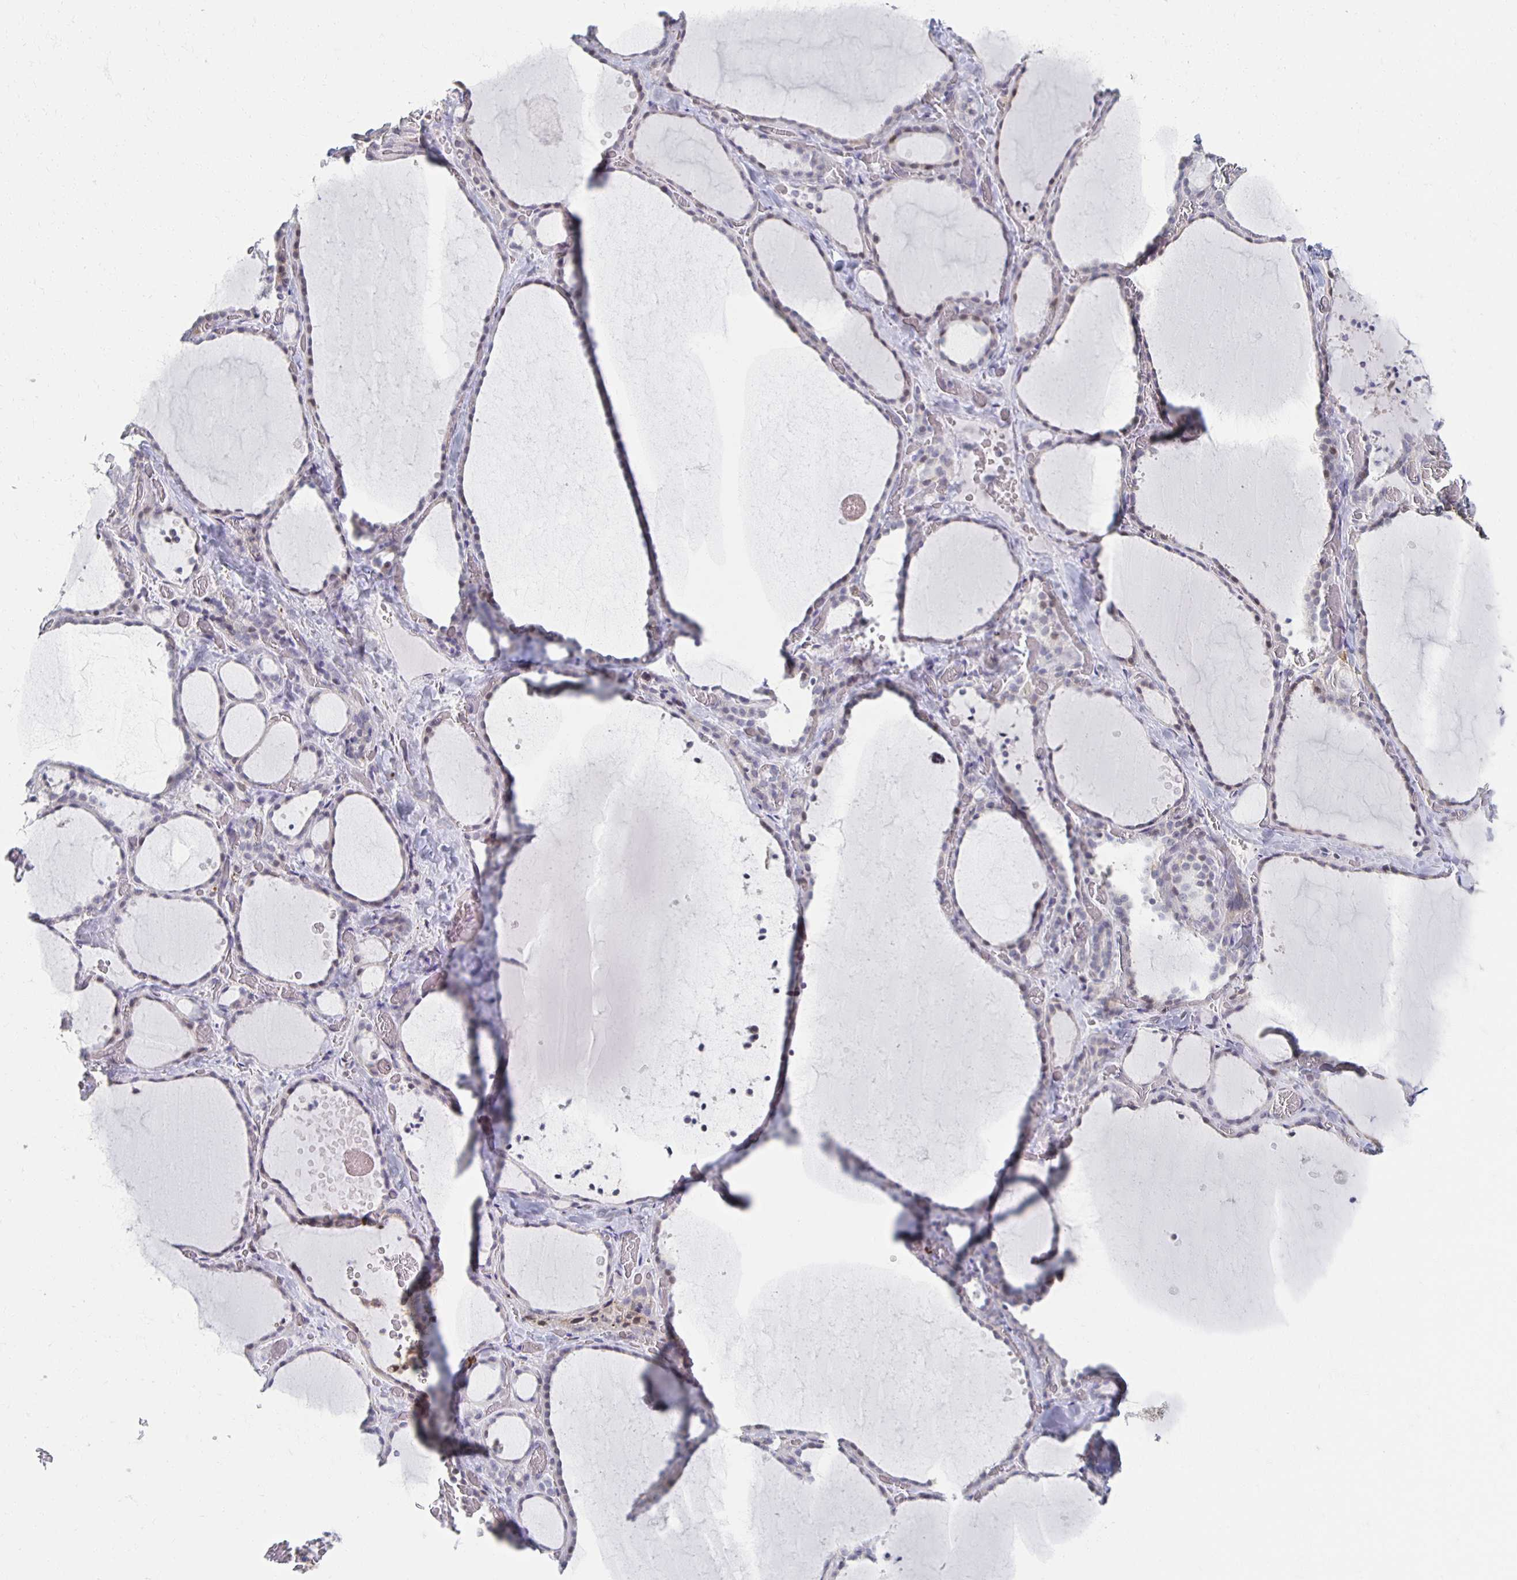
{"staining": {"intensity": "negative", "quantity": "none", "location": "none"}, "tissue": "thyroid gland", "cell_type": "Glandular cells", "image_type": "normal", "snomed": [{"axis": "morphology", "description": "Normal tissue, NOS"}, {"axis": "topography", "description": "Thyroid gland"}], "caption": "Glandular cells are negative for protein expression in normal human thyroid gland. The staining is performed using DAB (3,3'-diaminobenzidine) brown chromogen with nuclei counter-stained in using hematoxylin.", "gene": "ZNF692", "patient": {"sex": "female", "age": 36}}